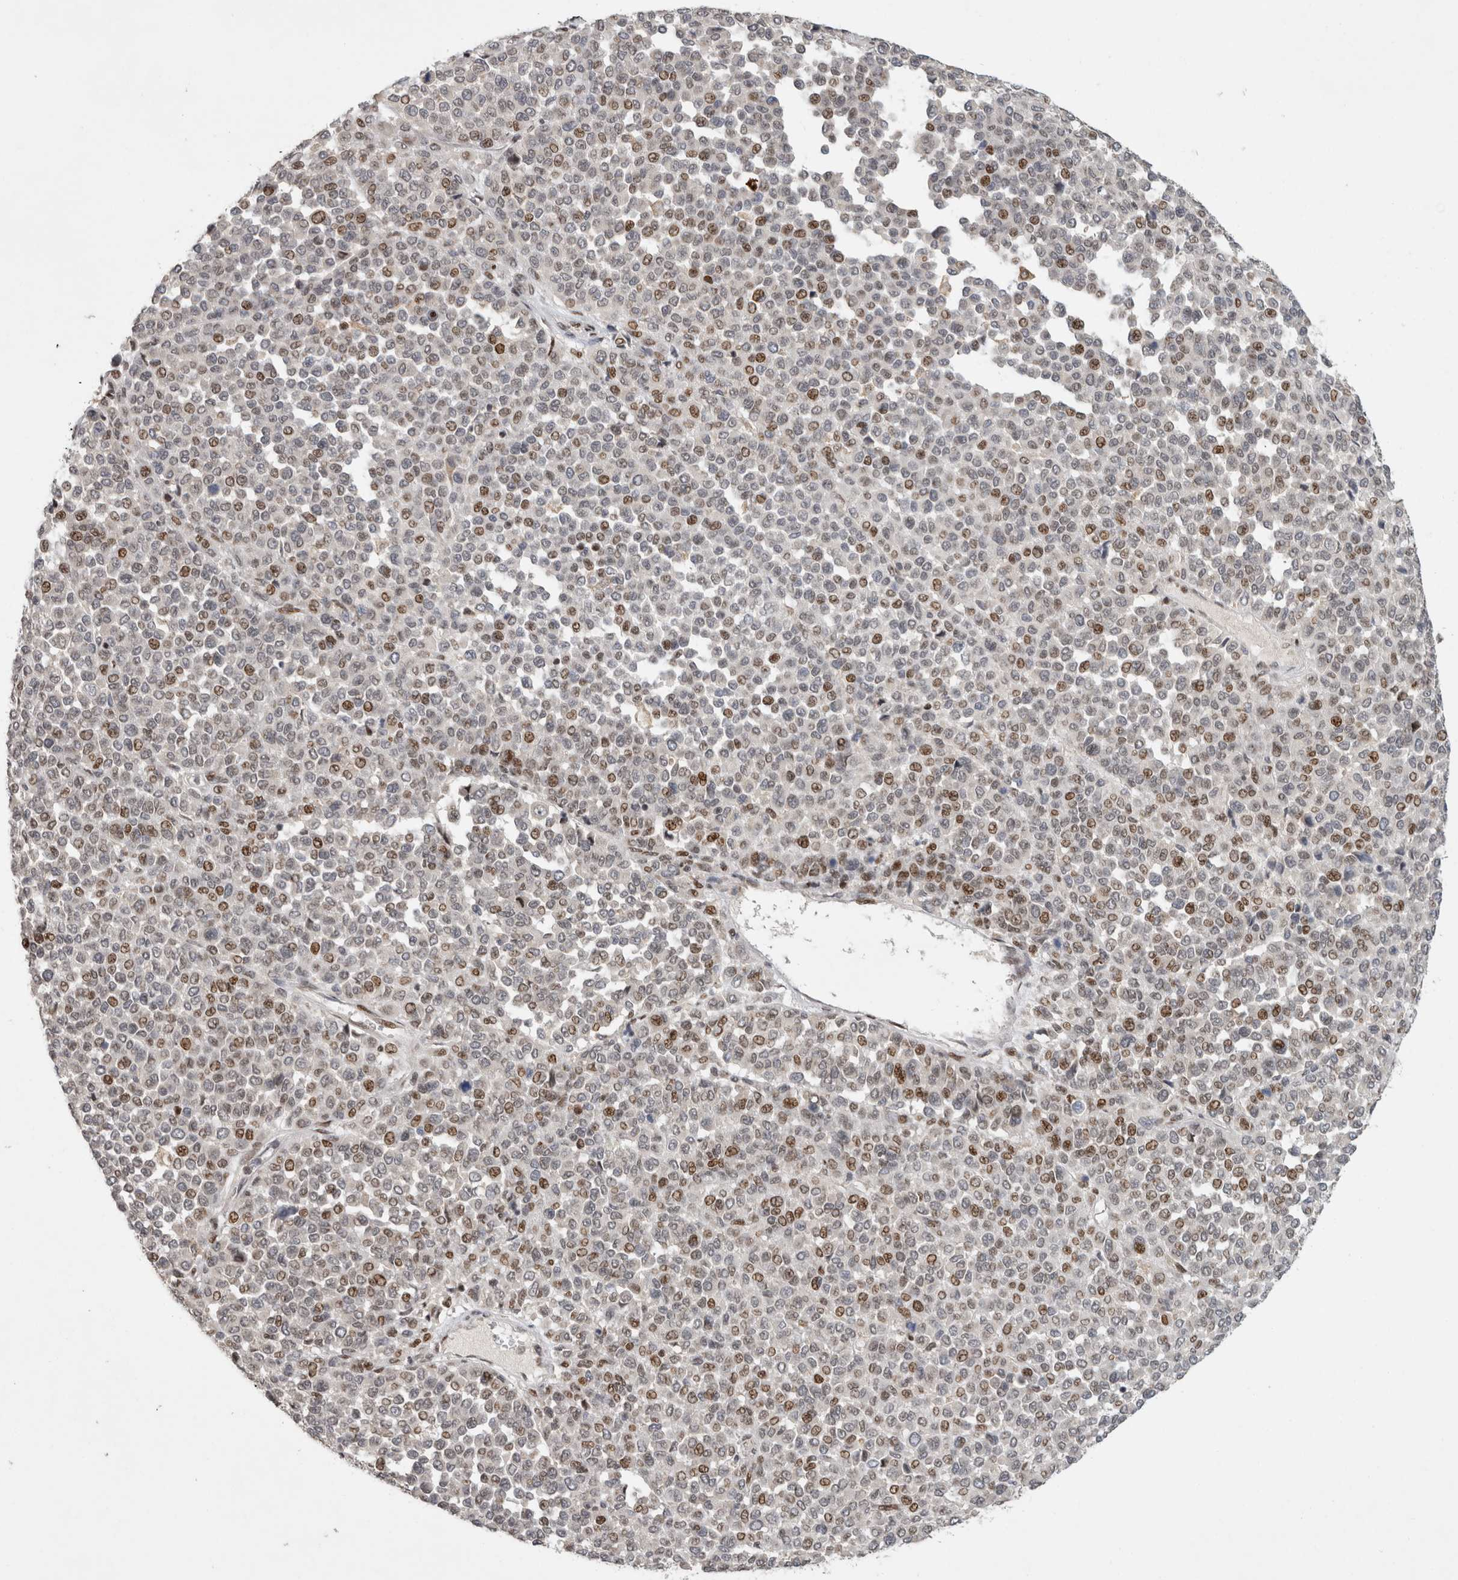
{"staining": {"intensity": "moderate", "quantity": "25%-75%", "location": "nuclear"}, "tissue": "melanoma", "cell_type": "Tumor cells", "image_type": "cancer", "snomed": [{"axis": "morphology", "description": "Malignant melanoma, Metastatic site"}, {"axis": "topography", "description": "Pancreas"}], "caption": "Human melanoma stained with a brown dye exhibits moderate nuclear positive expression in about 25%-75% of tumor cells.", "gene": "C8orf58", "patient": {"sex": "female", "age": 30}}